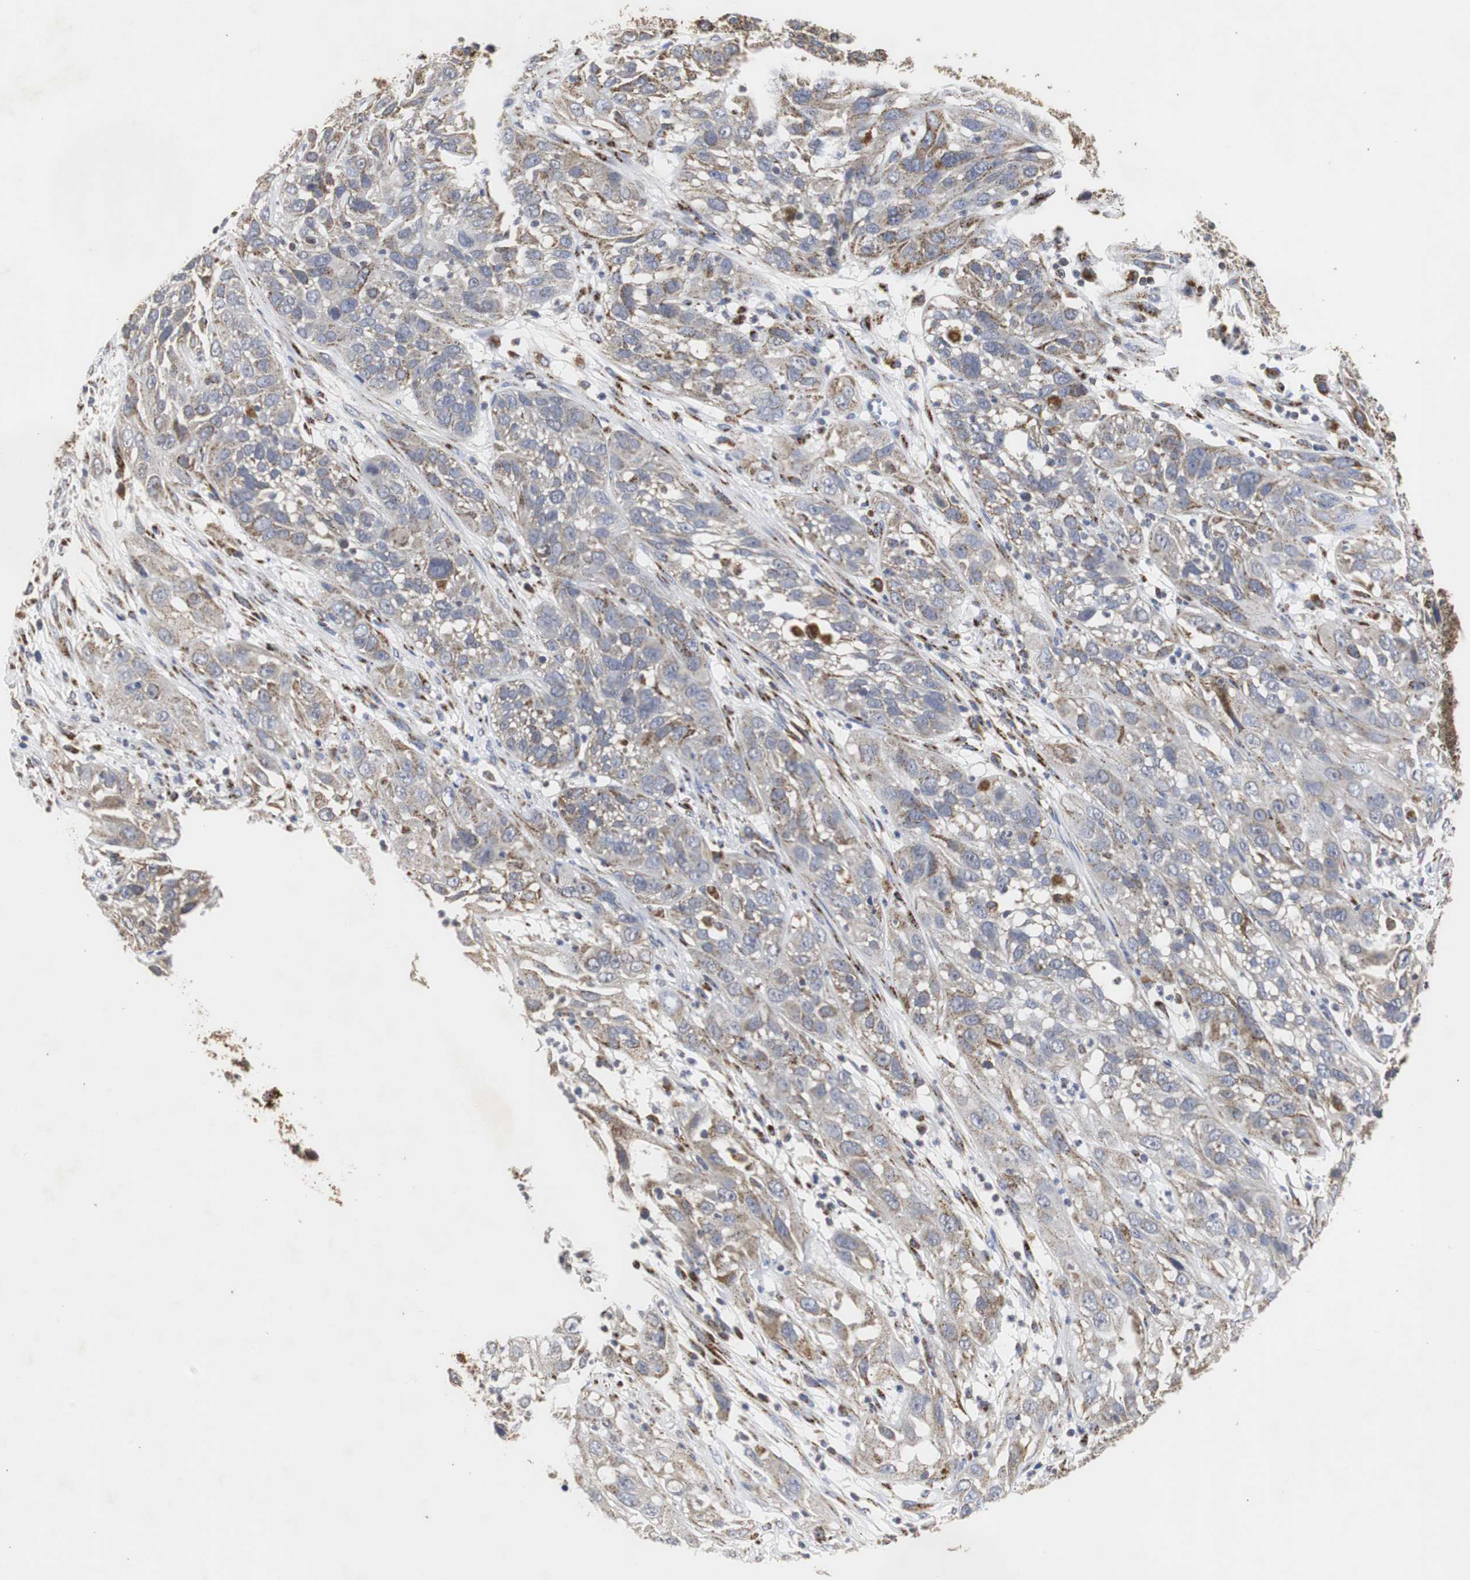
{"staining": {"intensity": "moderate", "quantity": "25%-75%", "location": "cytoplasmic/membranous"}, "tissue": "cervical cancer", "cell_type": "Tumor cells", "image_type": "cancer", "snomed": [{"axis": "morphology", "description": "Squamous cell carcinoma, NOS"}, {"axis": "topography", "description": "Cervix"}], "caption": "This image displays immunohistochemistry (IHC) staining of human cervical cancer (squamous cell carcinoma), with medium moderate cytoplasmic/membranous expression in approximately 25%-75% of tumor cells.", "gene": "HSD17B10", "patient": {"sex": "female", "age": 32}}